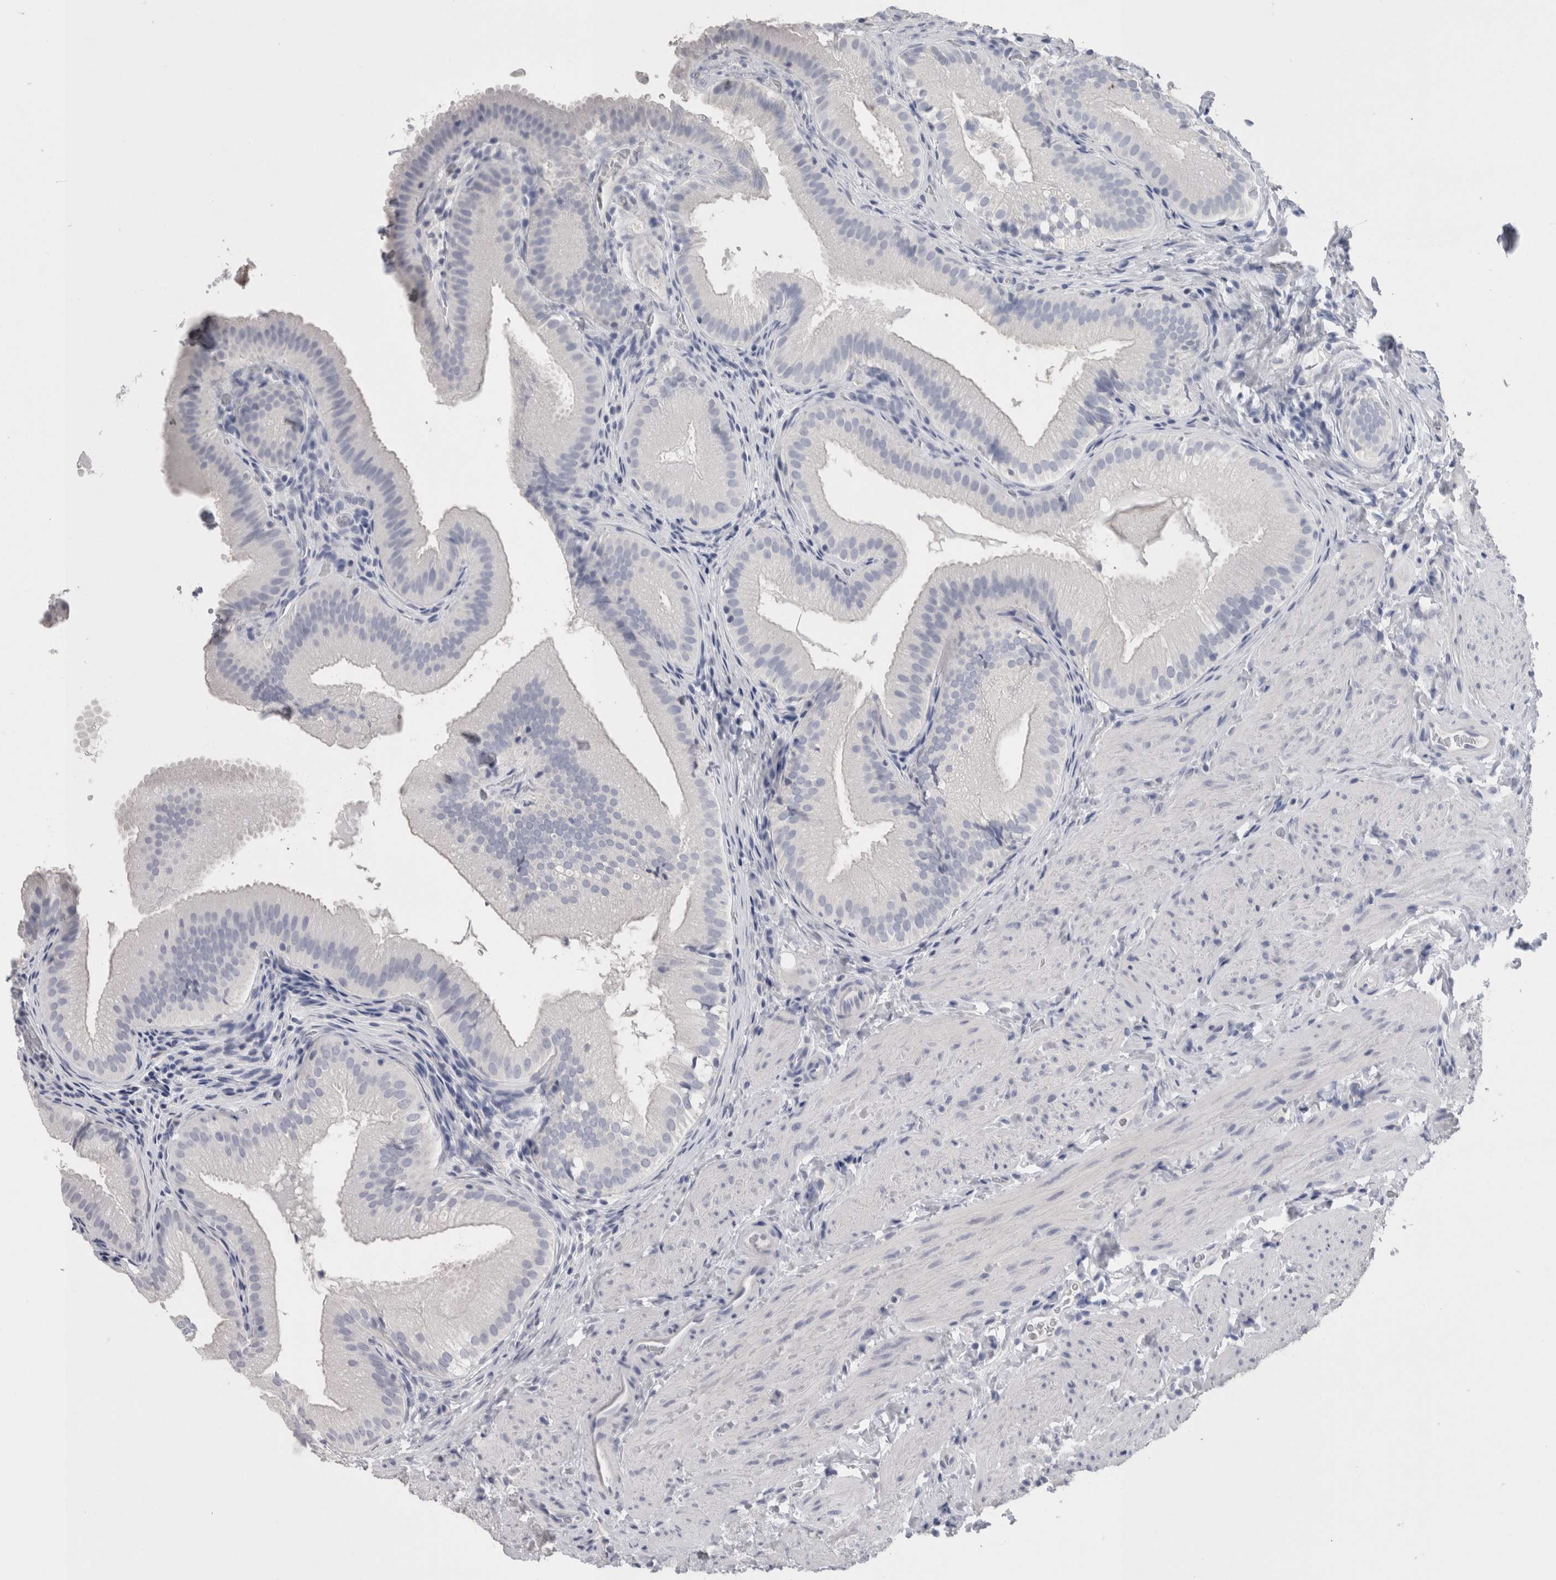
{"staining": {"intensity": "negative", "quantity": "none", "location": "none"}, "tissue": "gallbladder", "cell_type": "Glandular cells", "image_type": "normal", "snomed": [{"axis": "morphology", "description": "Normal tissue, NOS"}, {"axis": "topography", "description": "Gallbladder"}], "caption": "Immunohistochemistry (IHC) image of normal human gallbladder stained for a protein (brown), which shows no staining in glandular cells.", "gene": "CA8", "patient": {"sex": "female", "age": 30}}